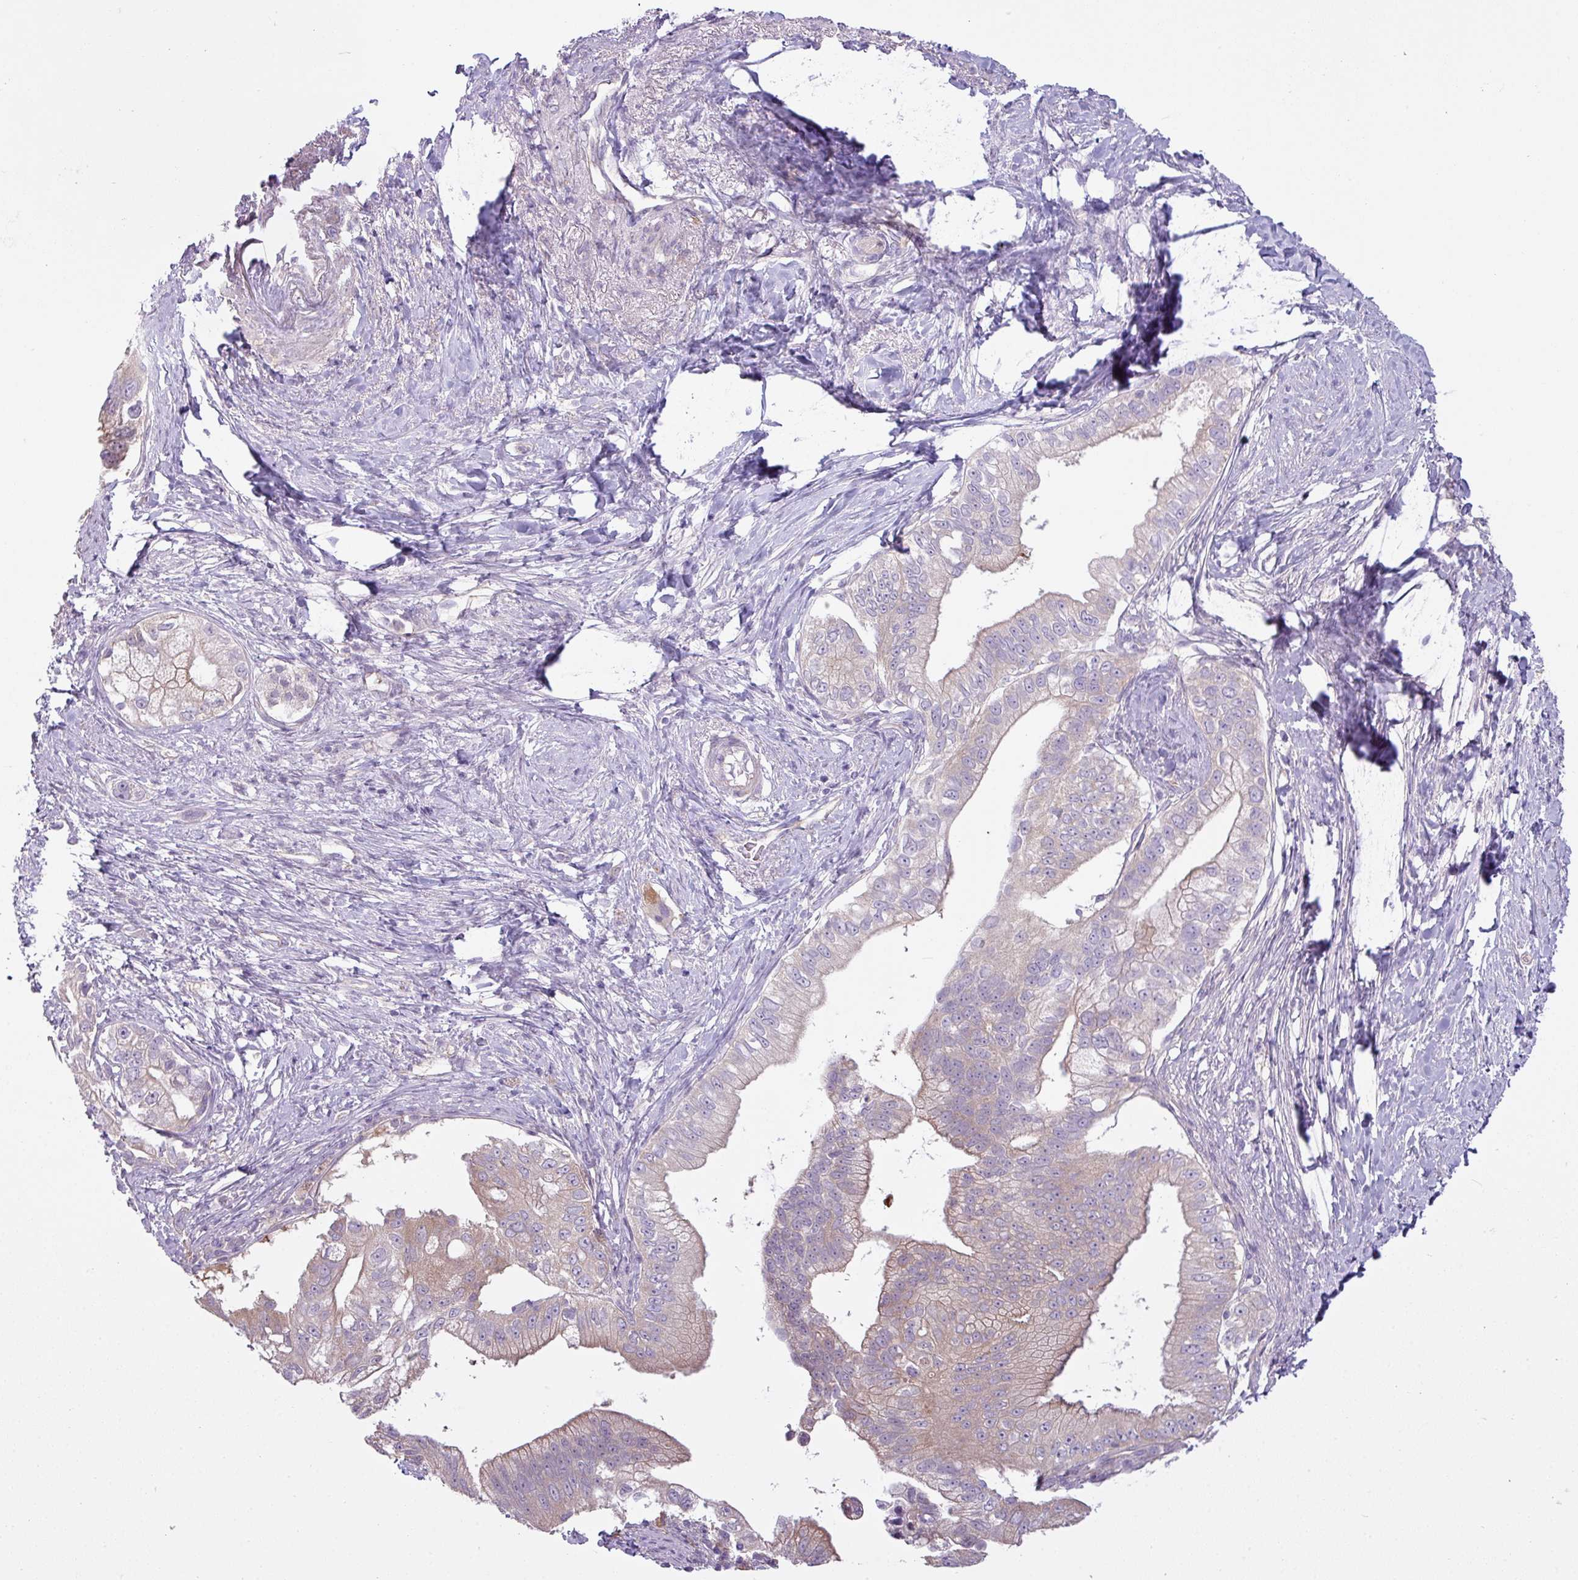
{"staining": {"intensity": "weak", "quantity": "25%-75%", "location": "cytoplasmic/membranous"}, "tissue": "pancreatic cancer", "cell_type": "Tumor cells", "image_type": "cancer", "snomed": [{"axis": "morphology", "description": "Adenocarcinoma, NOS"}, {"axis": "topography", "description": "Pancreas"}], "caption": "Pancreatic cancer (adenocarcinoma) was stained to show a protein in brown. There is low levels of weak cytoplasmic/membranous expression in approximately 25%-75% of tumor cells. (DAB IHC, brown staining for protein, blue staining for nuclei).", "gene": "CAMK2B", "patient": {"sex": "male", "age": 70}}